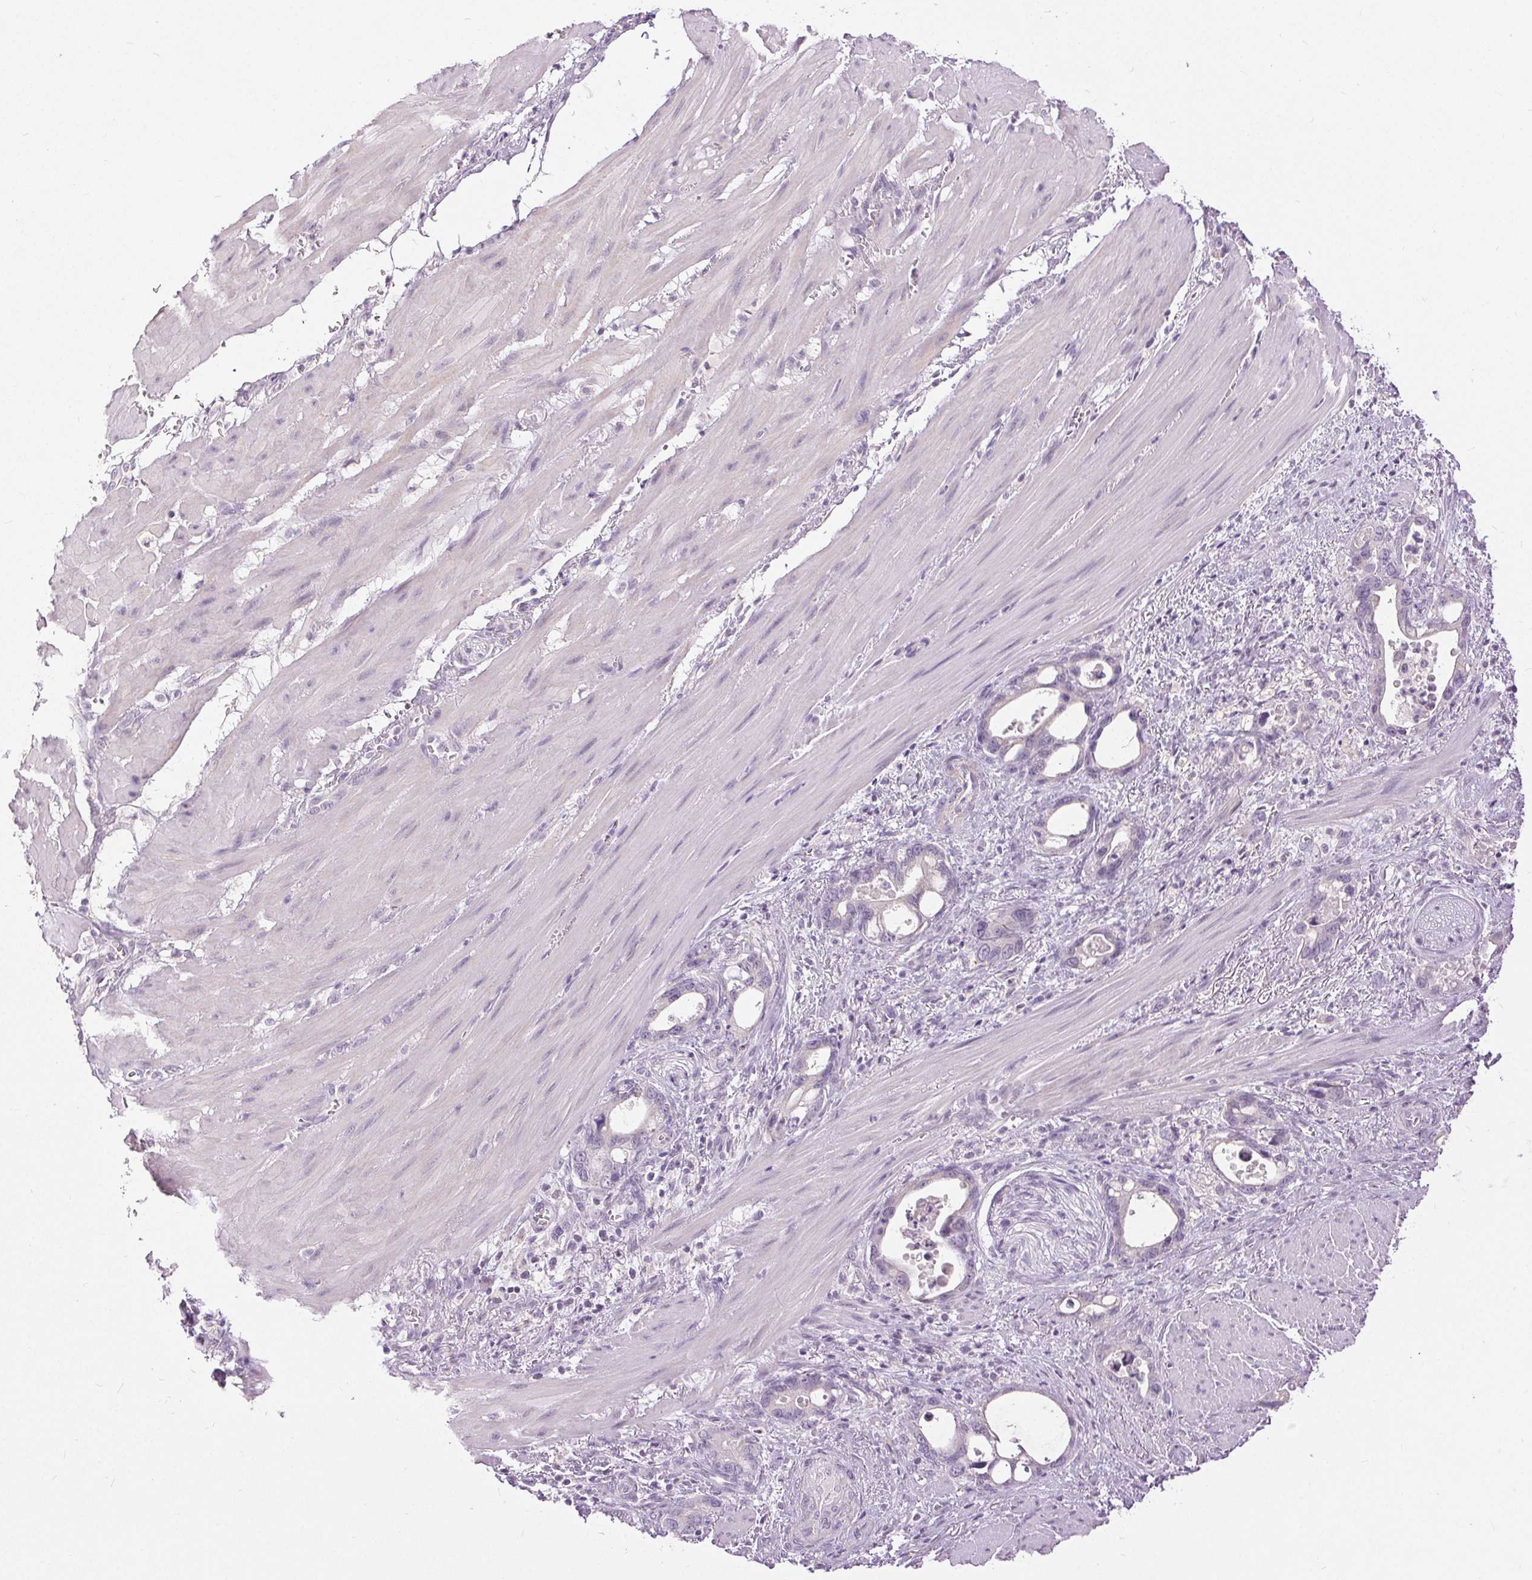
{"staining": {"intensity": "negative", "quantity": "none", "location": "none"}, "tissue": "stomach cancer", "cell_type": "Tumor cells", "image_type": "cancer", "snomed": [{"axis": "morphology", "description": "Normal tissue, NOS"}, {"axis": "morphology", "description": "Adenocarcinoma, NOS"}, {"axis": "topography", "description": "Esophagus"}, {"axis": "topography", "description": "Stomach, upper"}], "caption": "The IHC image has no significant staining in tumor cells of stomach cancer tissue.", "gene": "DSG3", "patient": {"sex": "male", "age": 74}}